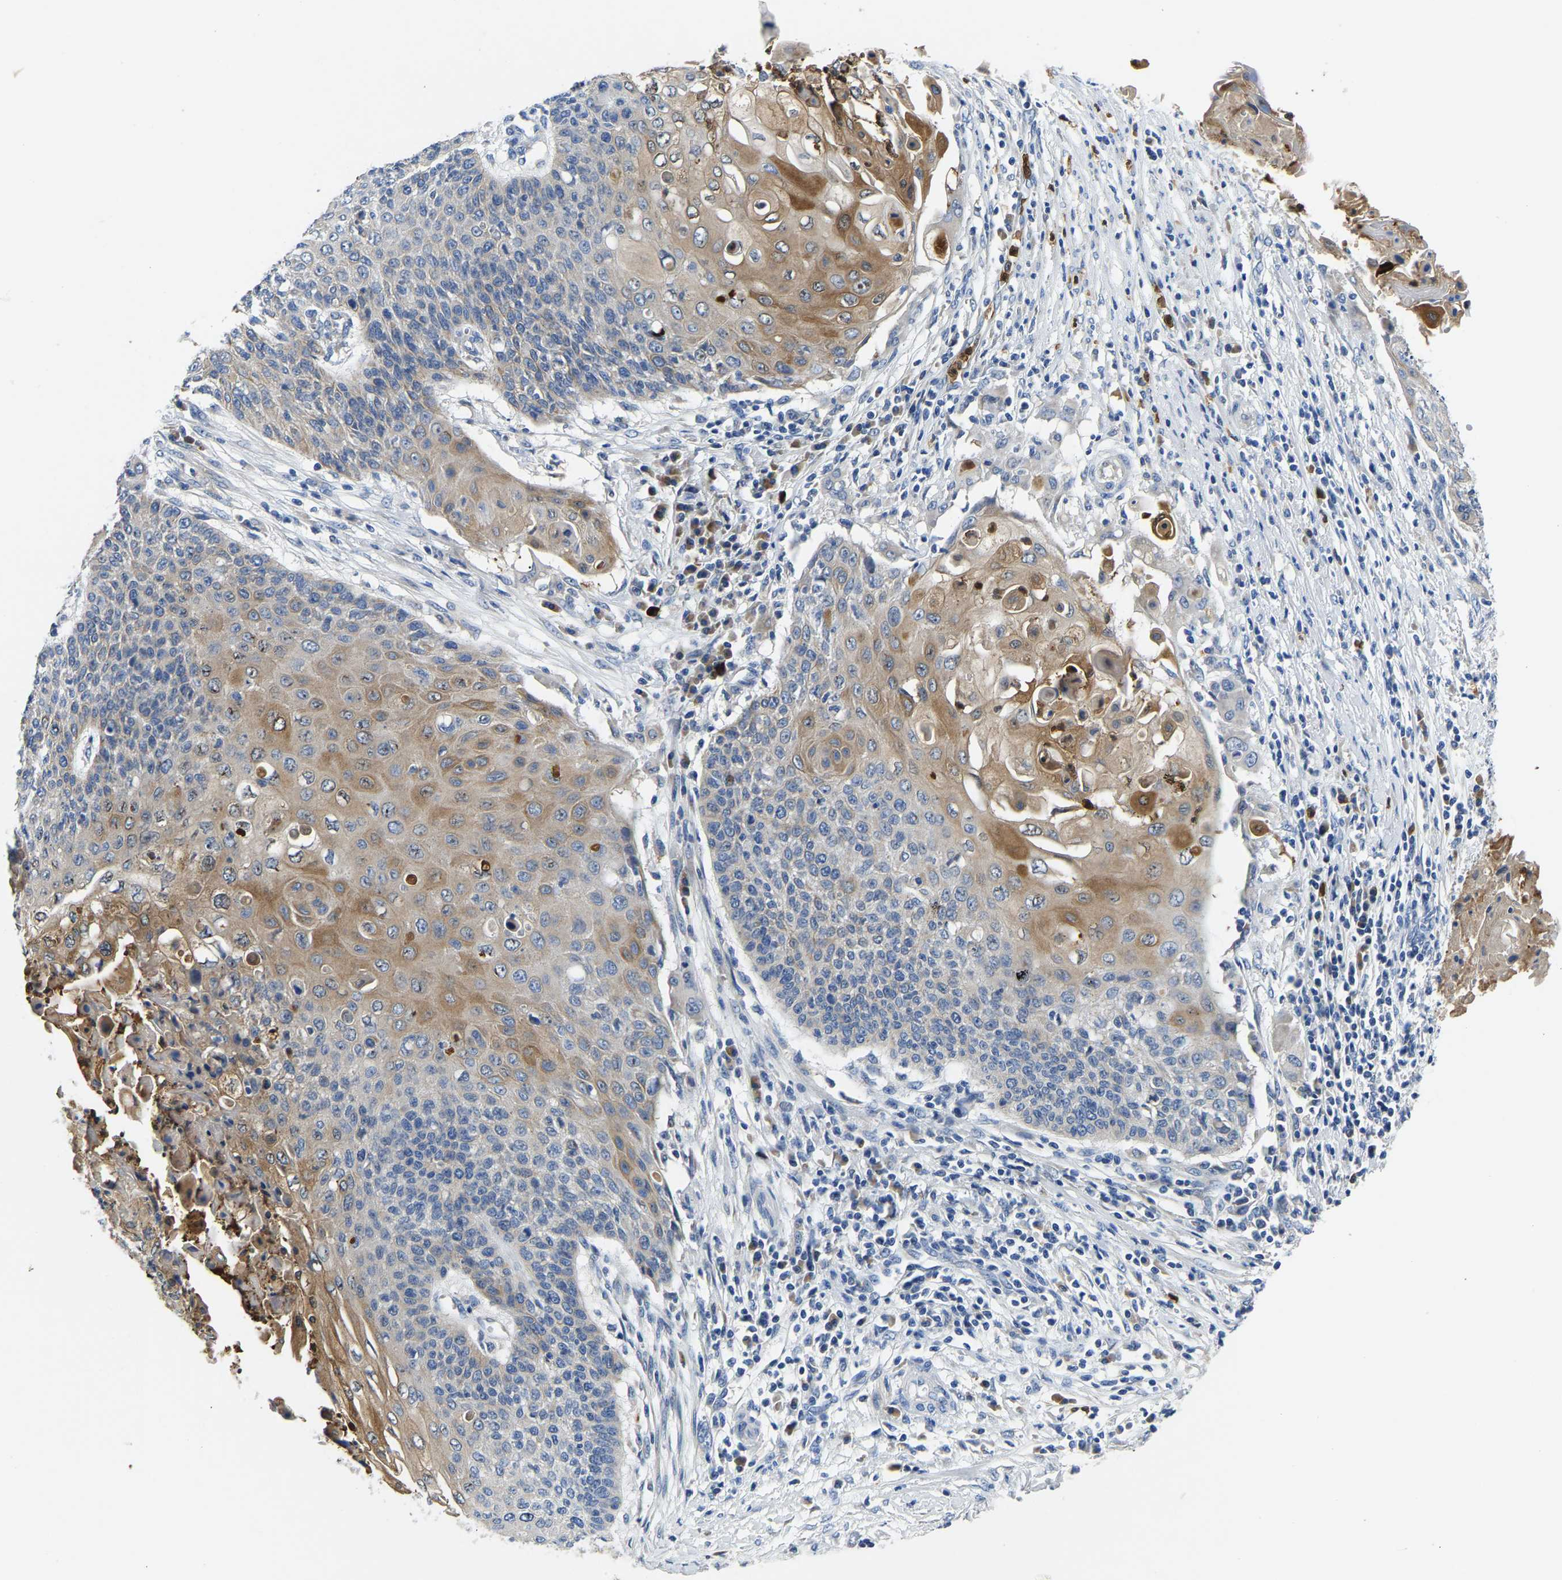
{"staining": {"intensity": "moderate", "quantity": "<25%", "location": "cytoplasmic/membranous"}, "tissue": "cervical cancer", "cell_type": "Tumor cells", "image_type": "cancer", "snomed": [{"axis": "morphology", "description": "Squamous cell carcinoma, NOS"}, {"axis": "topography", "description": "Cervix"}], "caption": "Human squamous cell carcinoma (cervical) stained with a brown dye demonstrates moderate cytoplasmic/membranous positive staining in about <25% of tumor cells.", "gene": "TOR1B", "patient": {"sex": "female", "age": 39}}